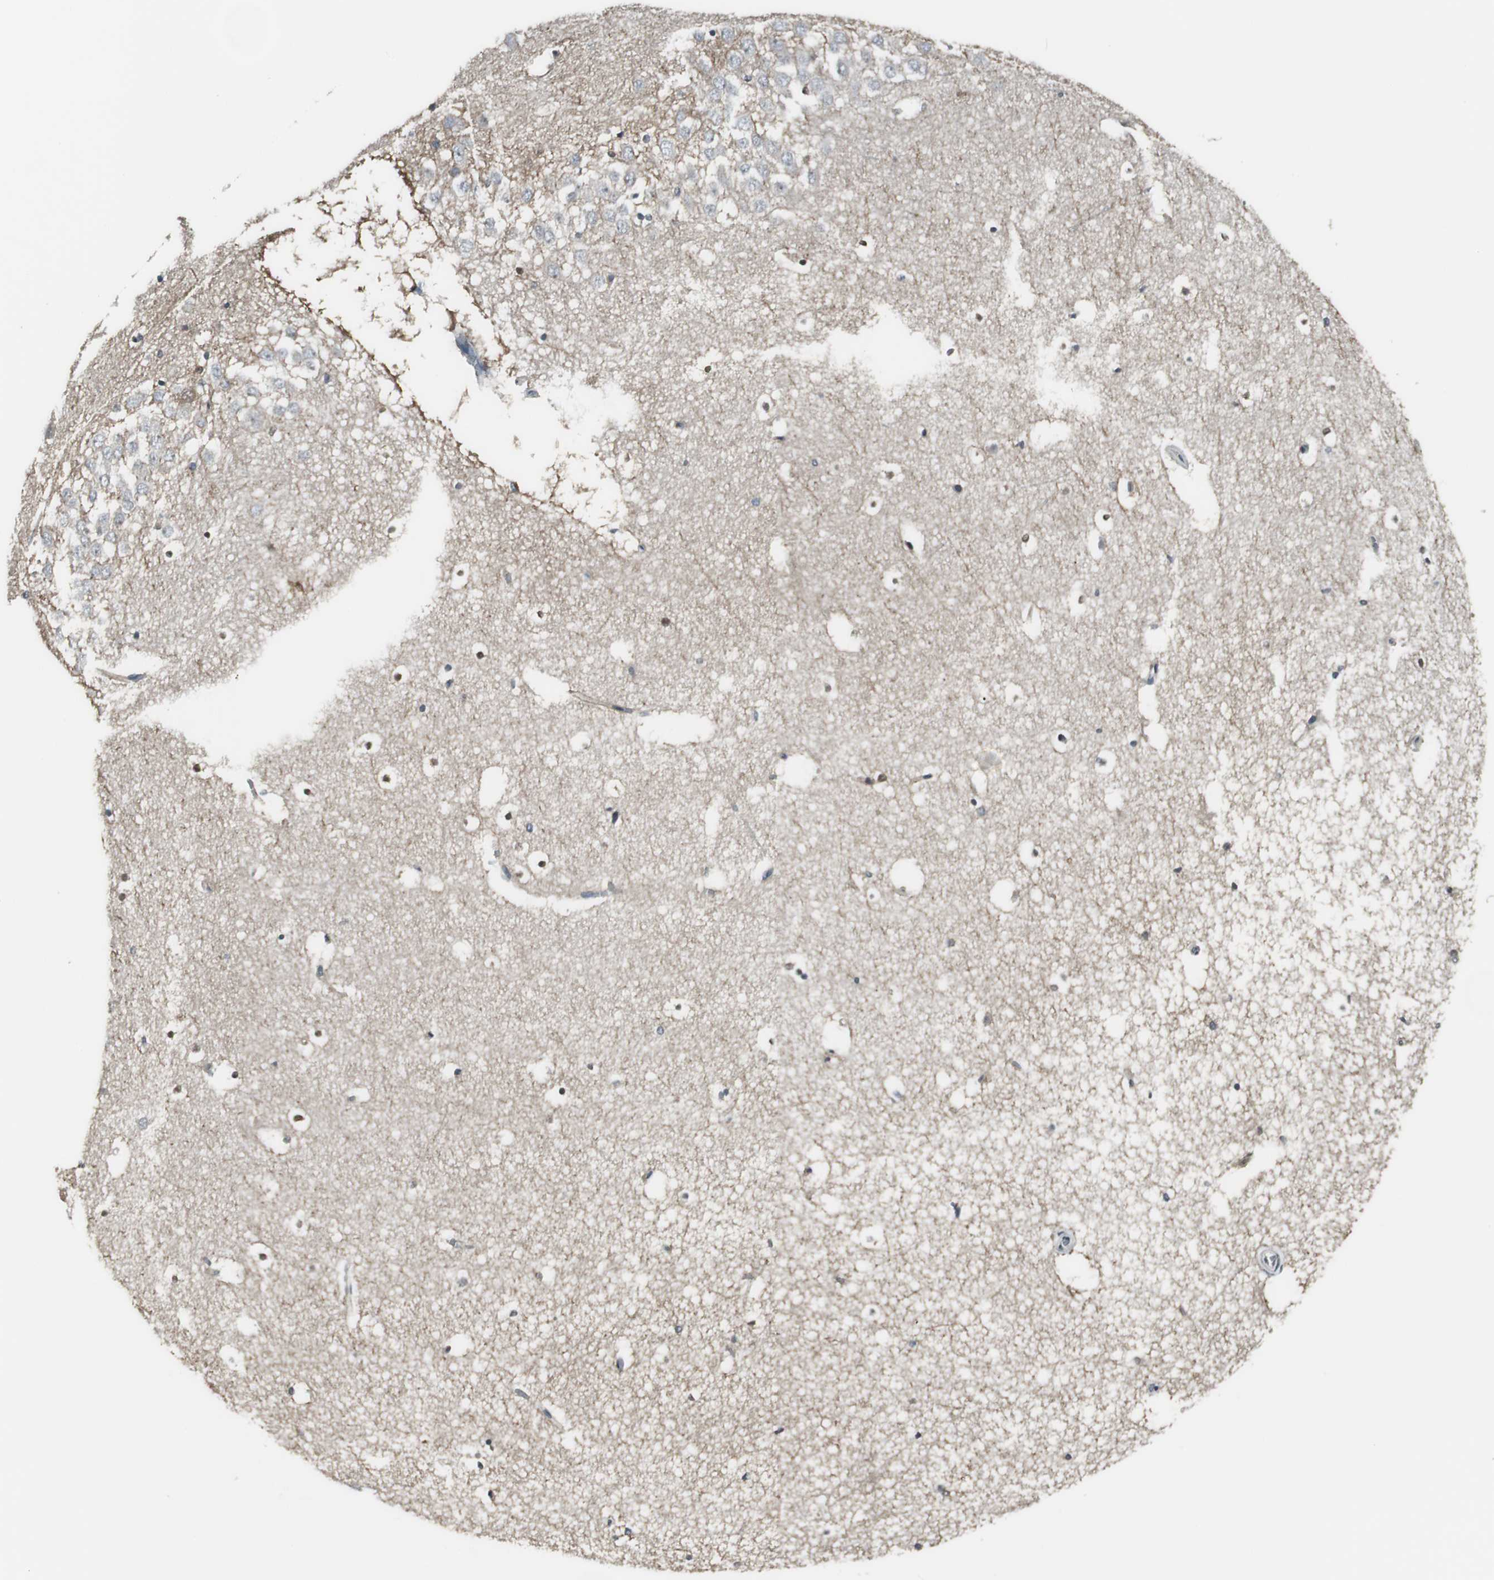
{"staining": {"intensity": "weak", "quantity": "25%-75%", "location": "cytoplasmic/membranous"}, "tissue": "hippocampus", "cell_type": "Glial cells", "image_type": "normal", "snomed": [{"axis": "morphology", "description": "Normal tissue, NOS"}, {"axis": "topography", "description": "Hippocampus"}], "caption": "Immunohistochemical staining of unremarkable hippocampus exhibits low levels of weak cytoplasmic/membranous staining in approximately 25%-75% of glial cells. (Stains: DAB (3,3'-diaminobenzidine) in brown, nuclei in blue, Microscopy: brightfield microscopy at high magnification).", "gene": "SLC9A3R1", "patient": {"sex": "male", "age": 45}}